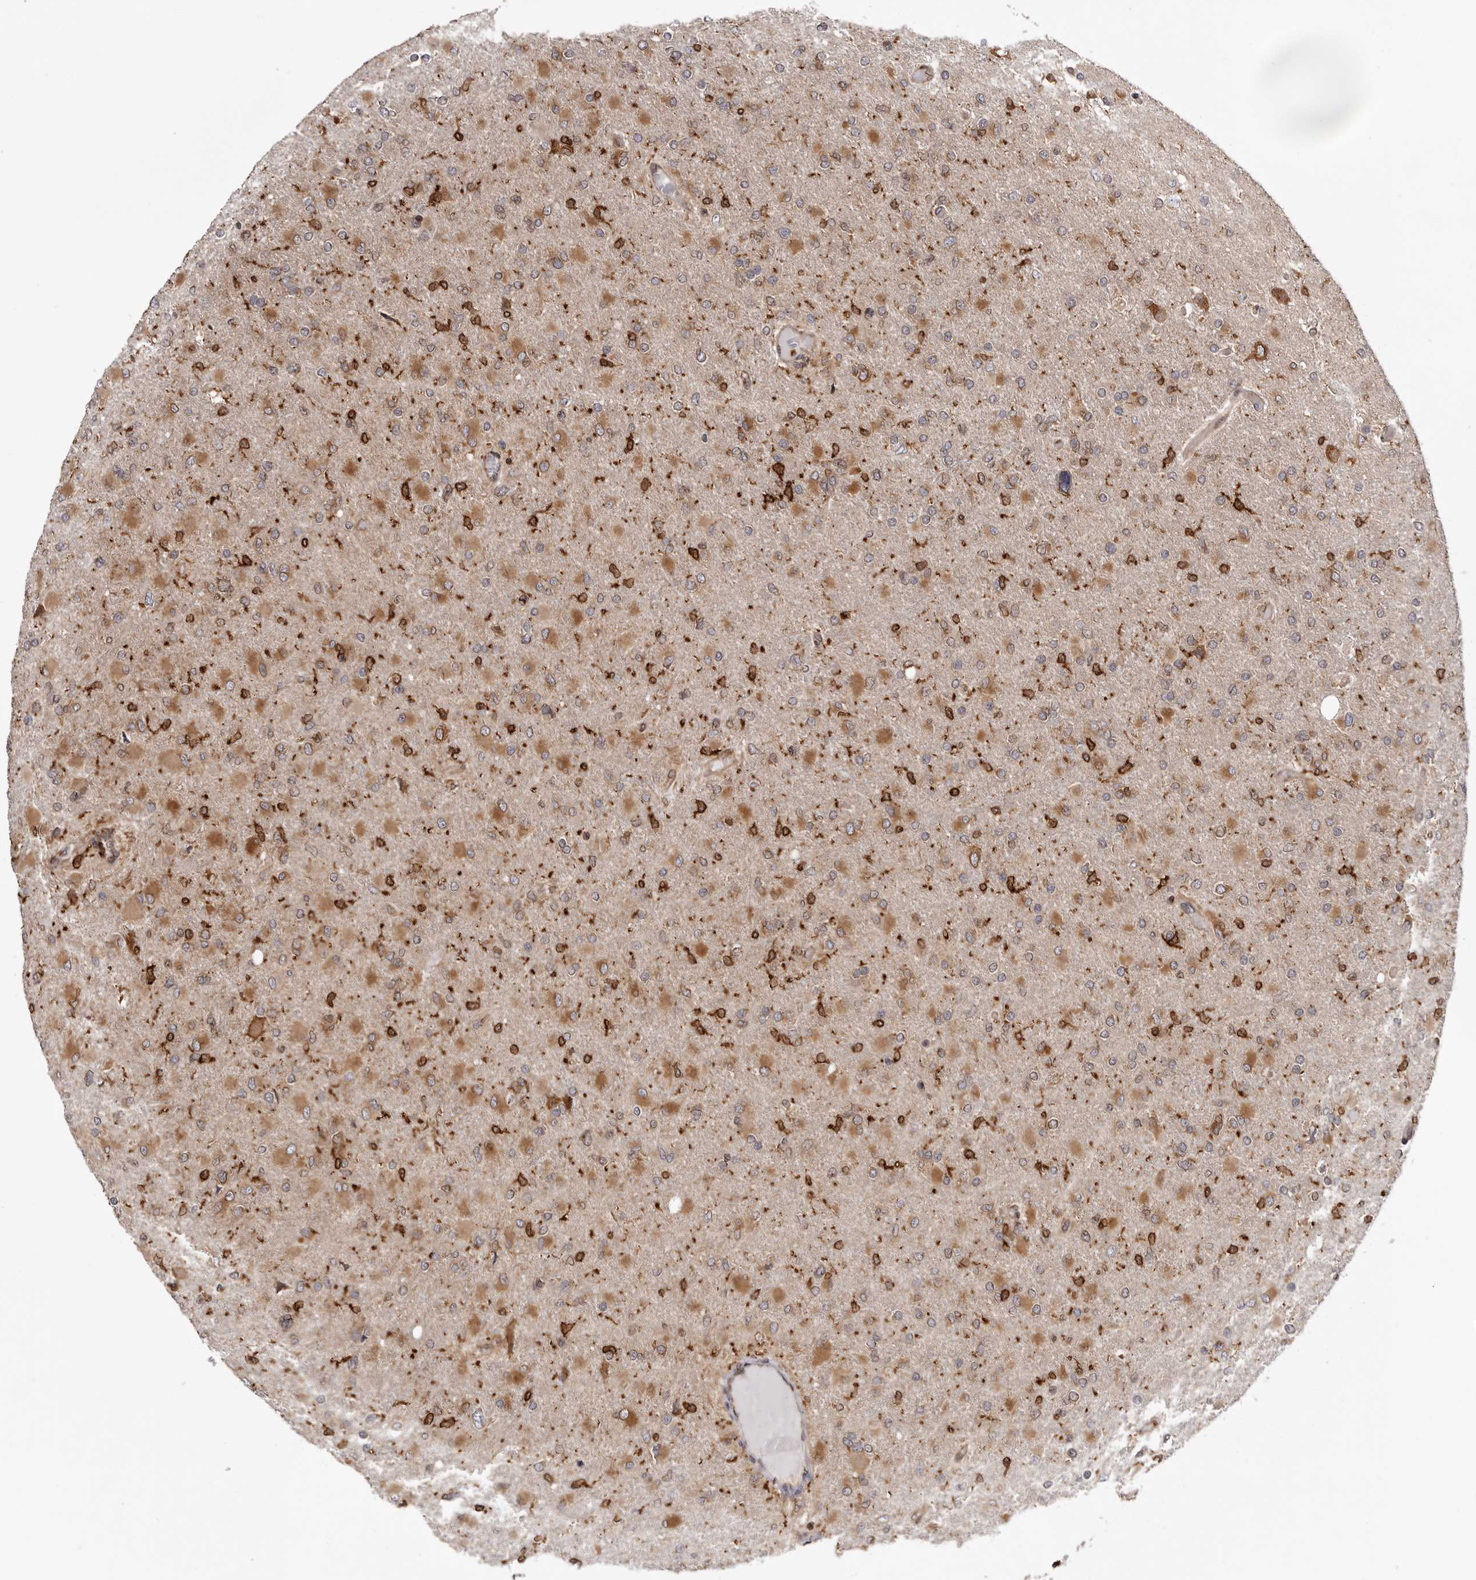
{"staining": {"intensity": "moderate", "quantity": ">75%", "location": "cytoplasmic/membranous"}, "tissue": "glioma", "cell_type": "Tumor cells", "image_type": "cancer", "snomed": [{"axis": "morphology", "description": "Glioma, malignant, High grade"}, {"axis": "topography", "description": "Cerebral cortex"}], "caption": "Immunohistochemical staining of glioma shows medium levels of moderate cytoplasmic/membranous staining in approximately >75% of tumor cells. Using DAB (3,3'-diaminobenzidine) (brown) and hematoxylin (blue) stains, captured at high magnification using brightfield microscopy.", "gene": "C4orf3", "patient": {"sex": "female", "age": 36}}